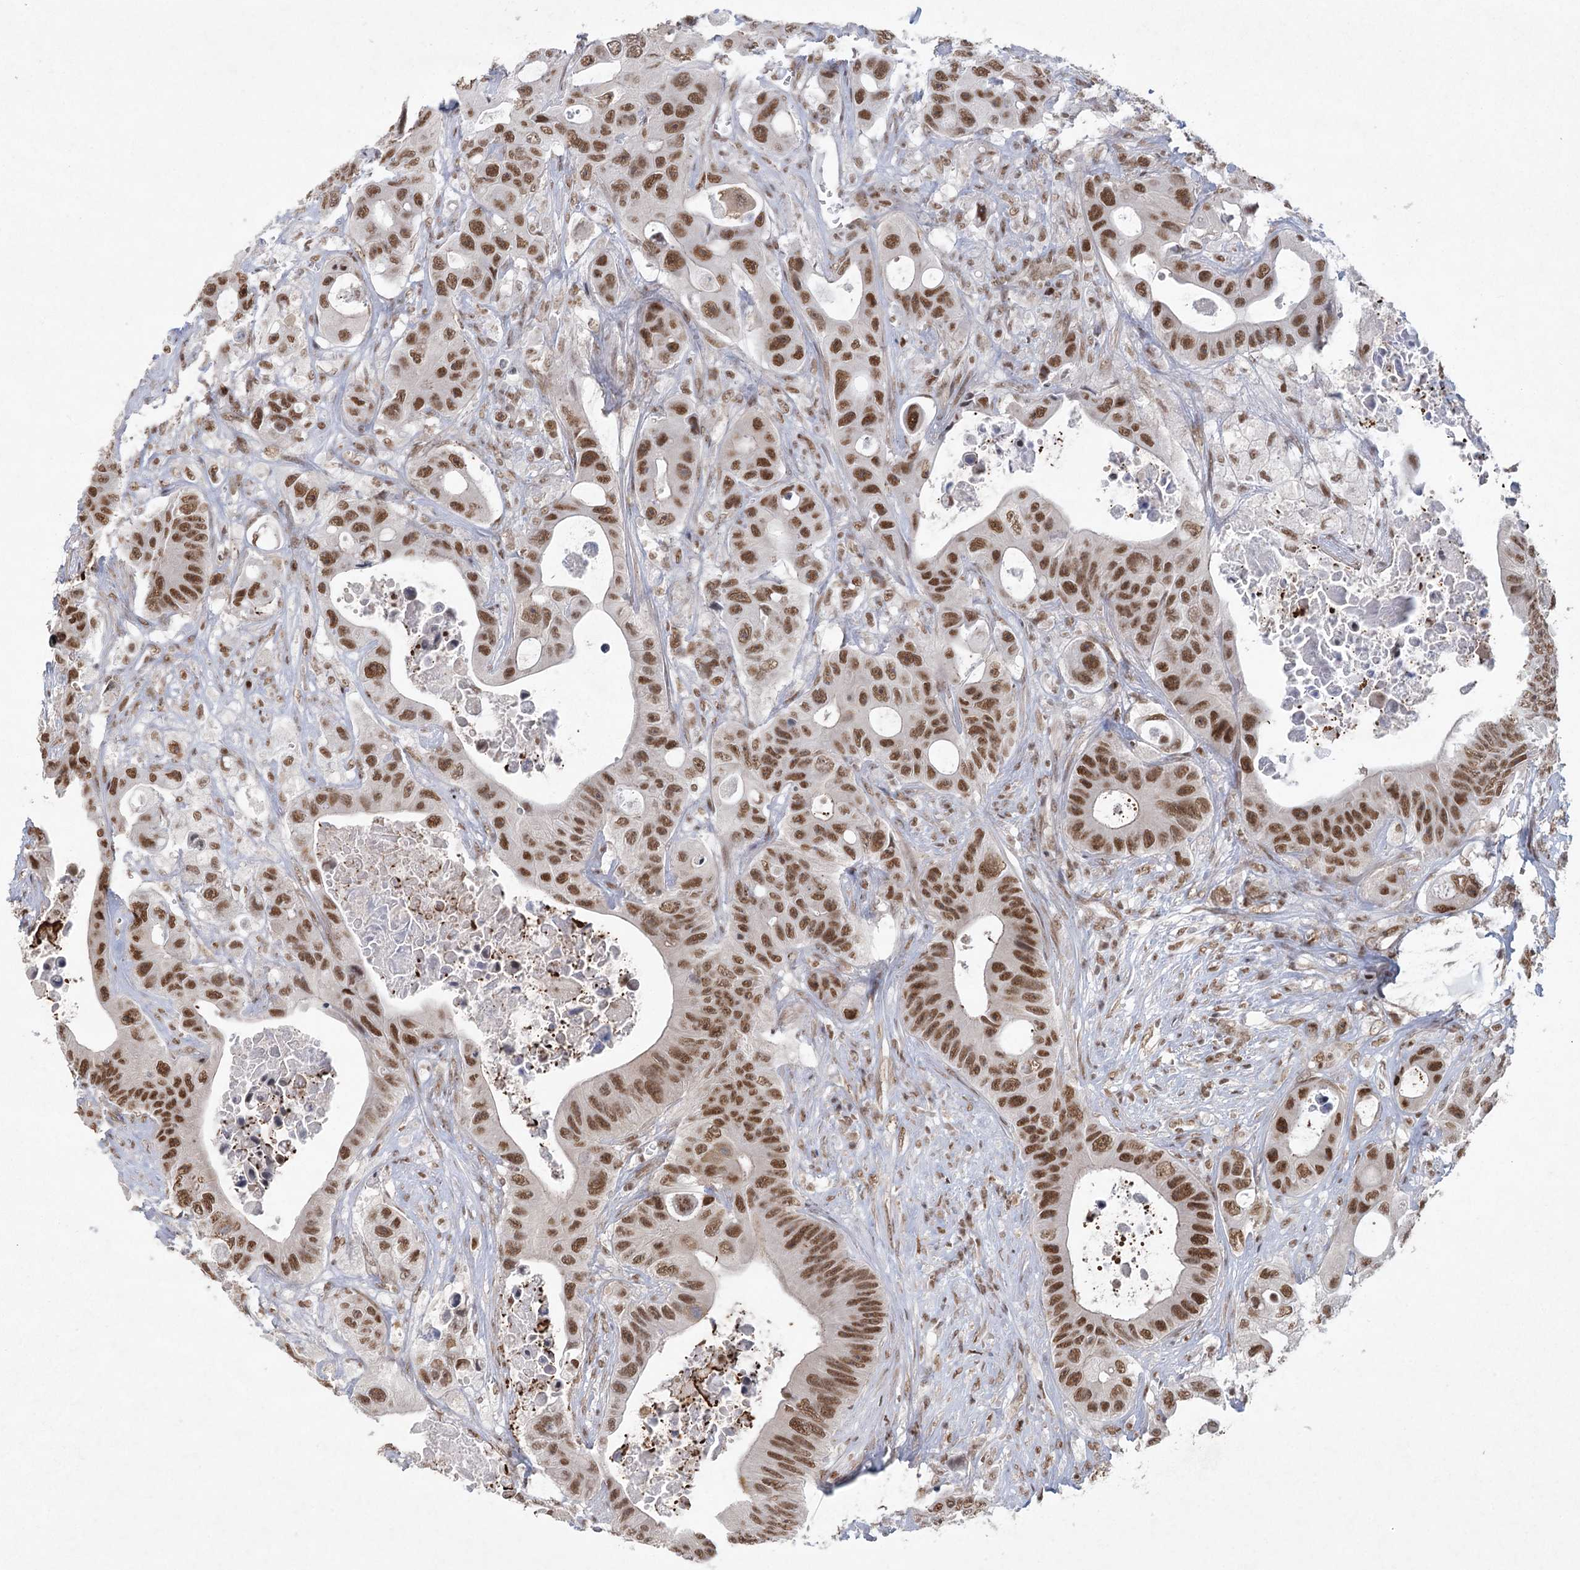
{"staining": {"intensity": "strong", "quantity": ">75%", "location": "nuclear"}, "tissue": "colorectal cancer", "cell_type": "Tumor cells", "image_type": "cancer", "snomed": [{"axis": "morphology", "description": "Adenocarcinoma, NOS"}, {"axis": "topography", "description": "Colon"}], "caption": "This micrograph exhibits immunohistochemistry (IHC) staining of colorectal adenocarcinoma, with high strong nuclear staining in about >75% of tumor cells.", "gene": "ZCCHC8", "patient": {"sex": "female", "age": 46}}